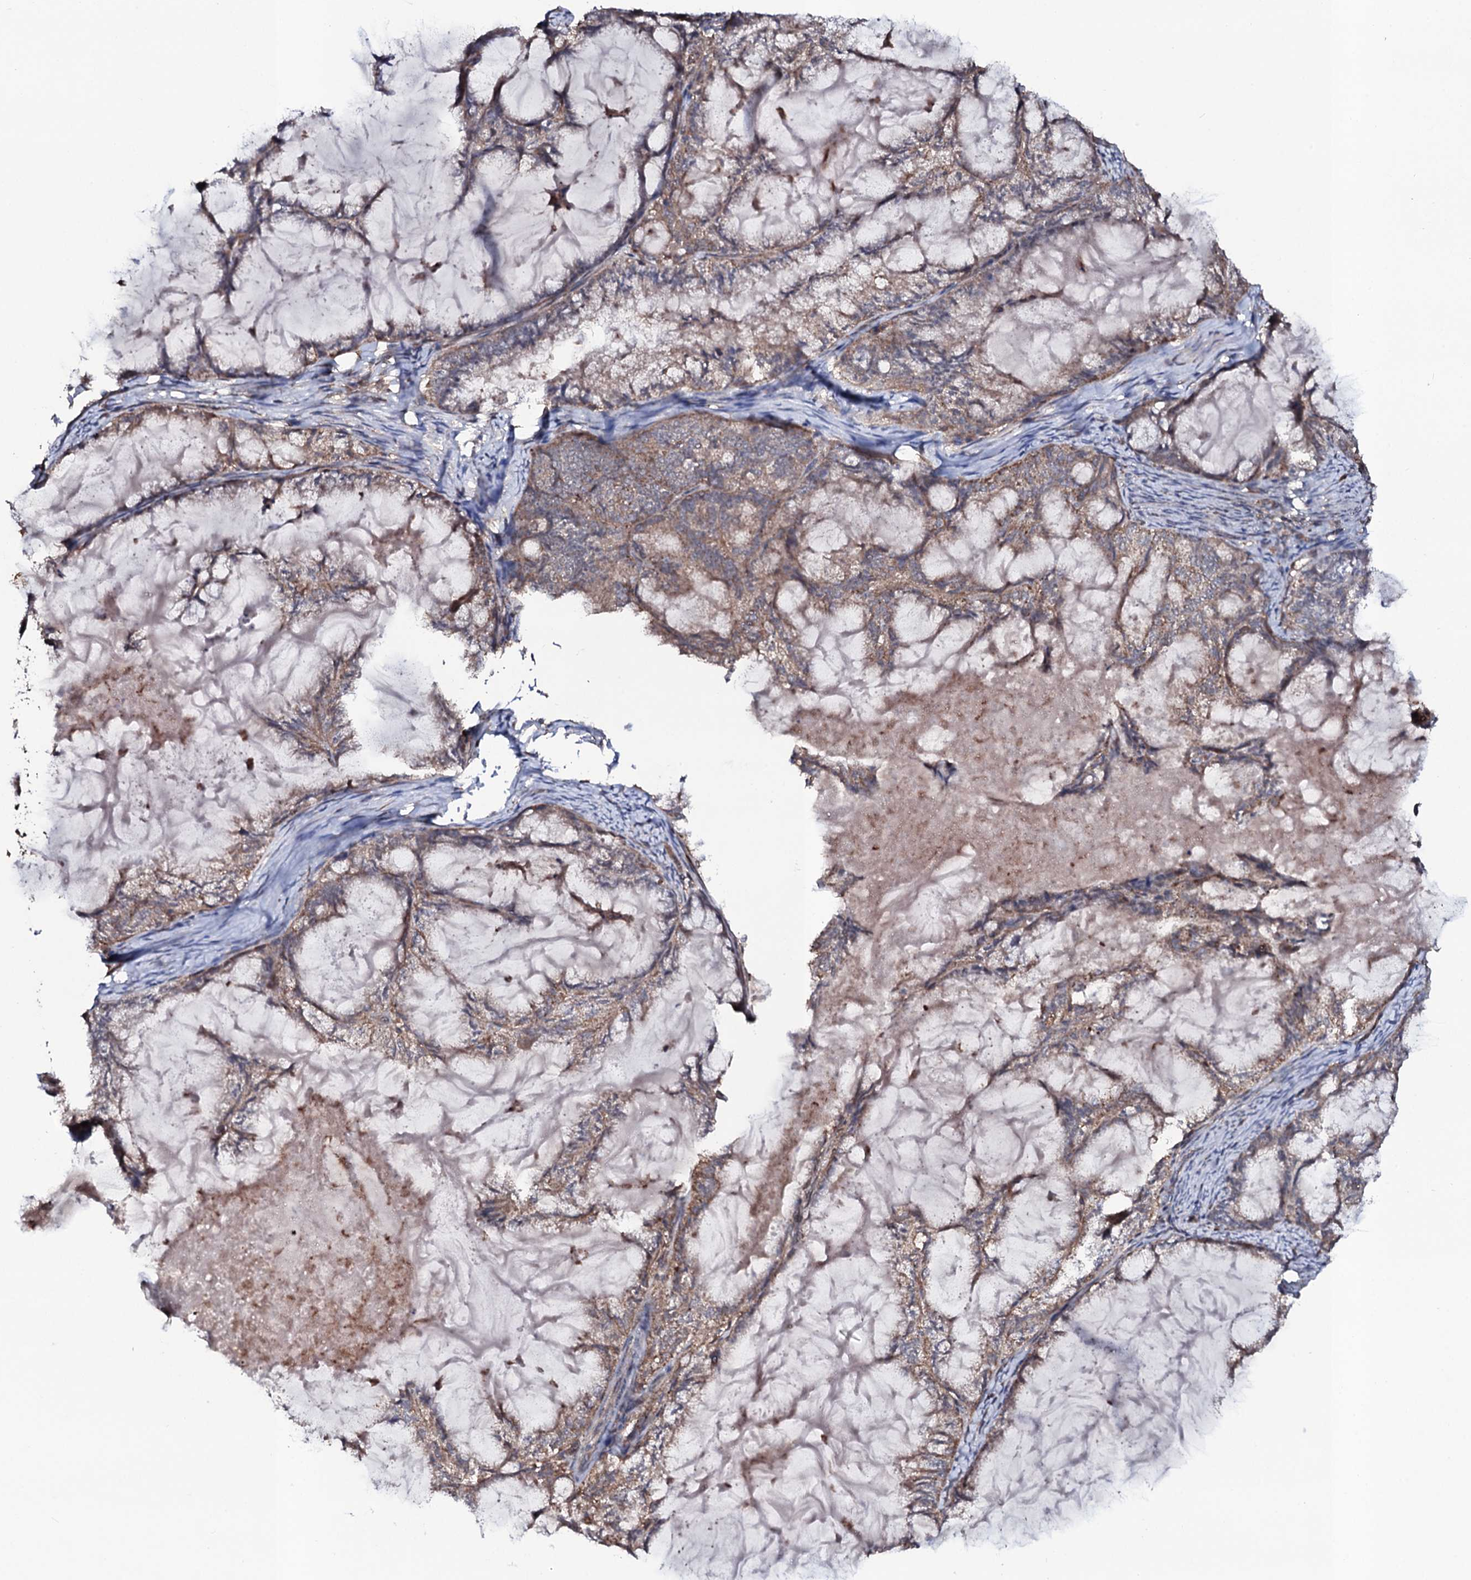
{"staining": {"intensity": "weak", "quantity": ">75%", "location": "cytoplasmic/membranous,nuclear"}, "tissue": "endometrial cancer", "cell_type": "Tumor cells", "image_type": "cancer", "snomed": [{"axis": "morphology", "description": "Adenocarcinoma, NOS"}, {"axis": "topography", "description": "Endometrium"}], "caption": "Endometrial cancer (adenocarcinoma) stained with IHC displays weak cytoplasmic/membranous and nuclear expression in about >75% of tumor cells.", "gene": "COG6", "patient": {"sex": "female", "age": 86}}